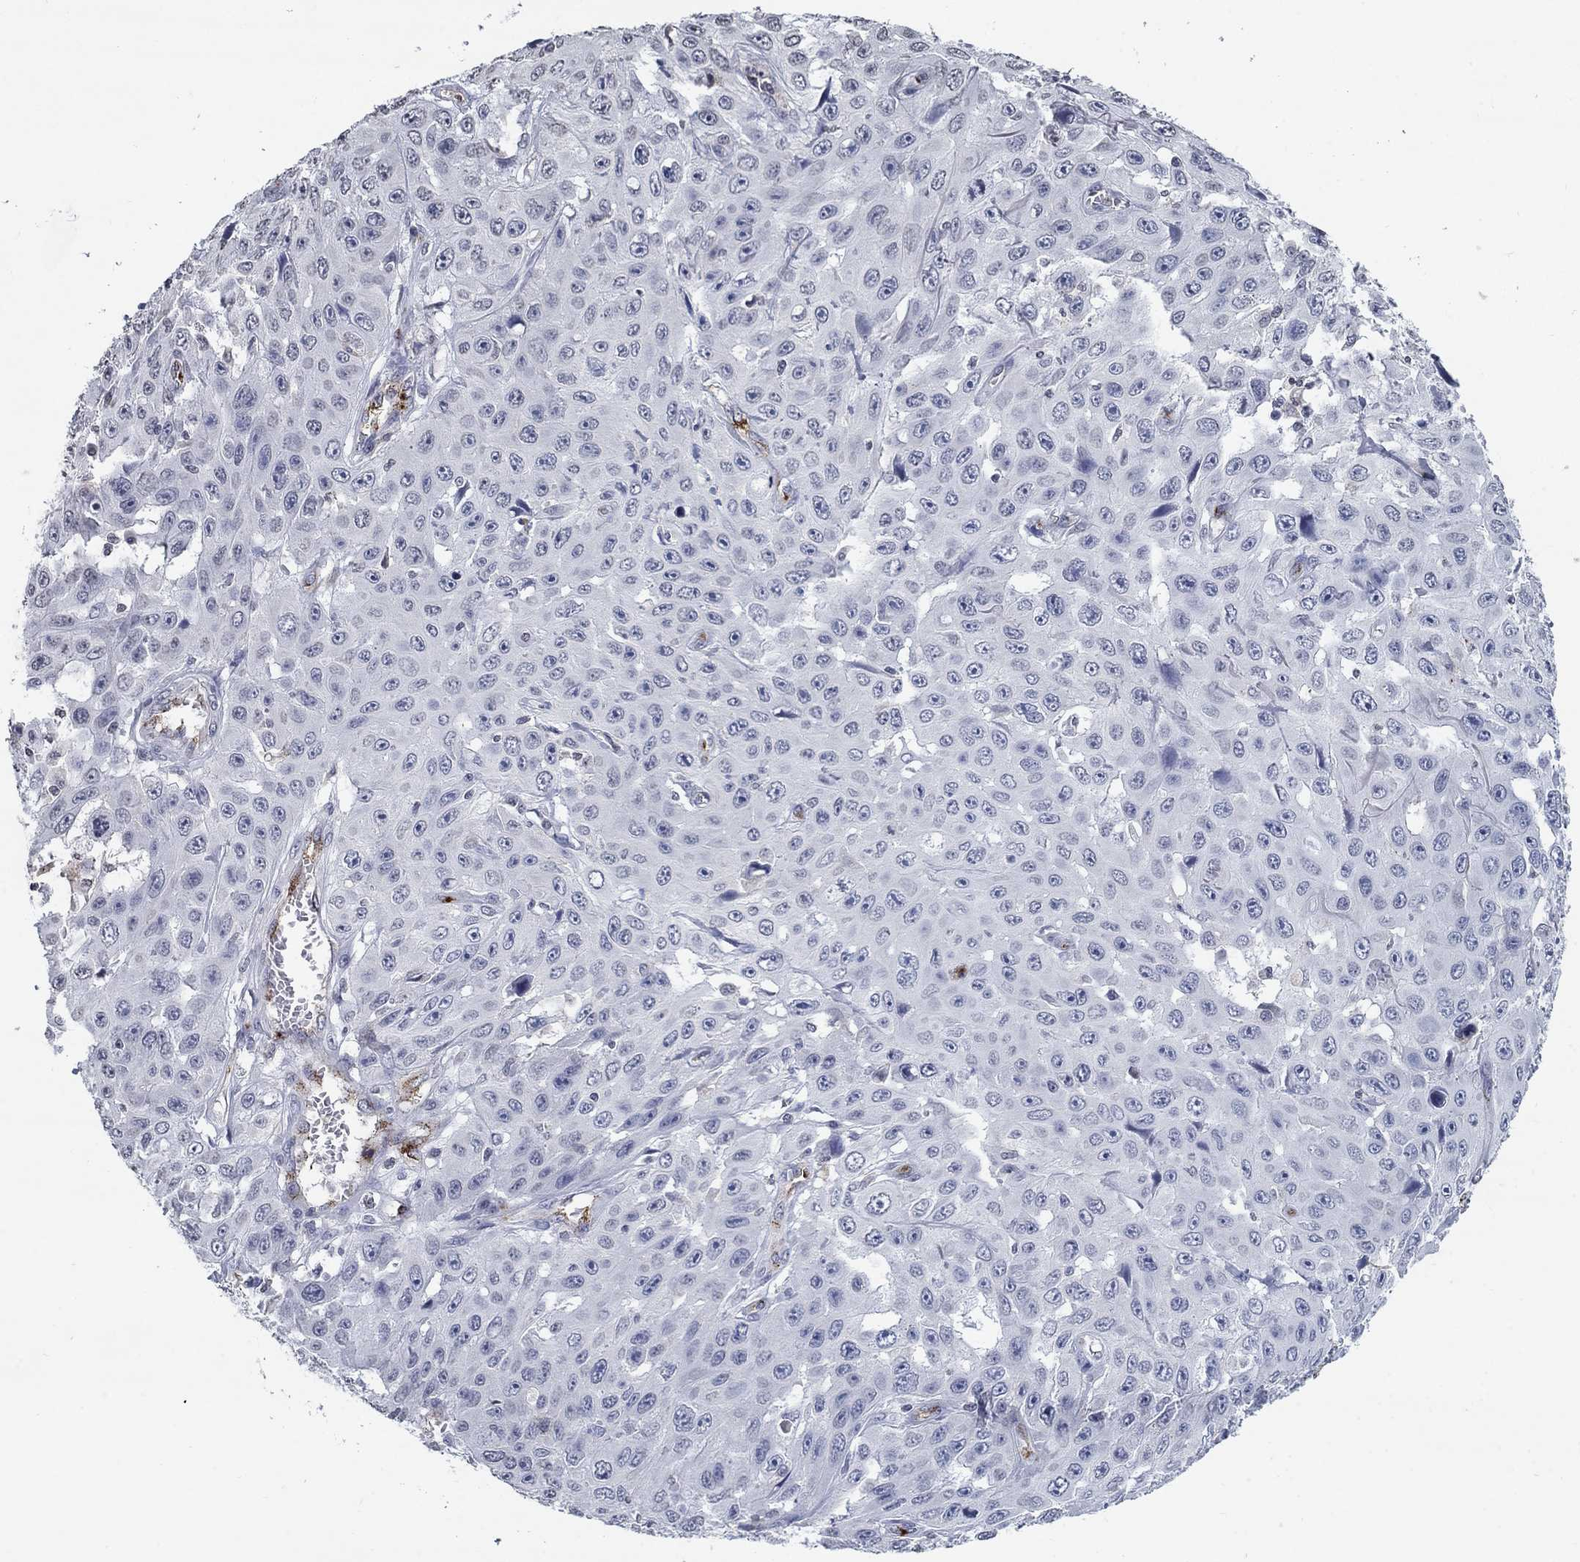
{"staining": {"intensity": "negative", "quantity": "none", "location": "none"}, "tissue": "skin cancer", "cell_type": "Tumor cells", "image_type": "cancer", "snomed": [{"axis": "morphology", "description": "Squamous cell carcinoma, NOS"}, {"axis": "topography", "description": "Skin"}], "caption": "Tumor cells are negative for protein expression in human skin cancer (squamous cell carcinoma). (Brightfield microscopy of DAB IHC at high magnification).", "gene": "TINAG", "patient": {"sex": "male", "age": 82}}